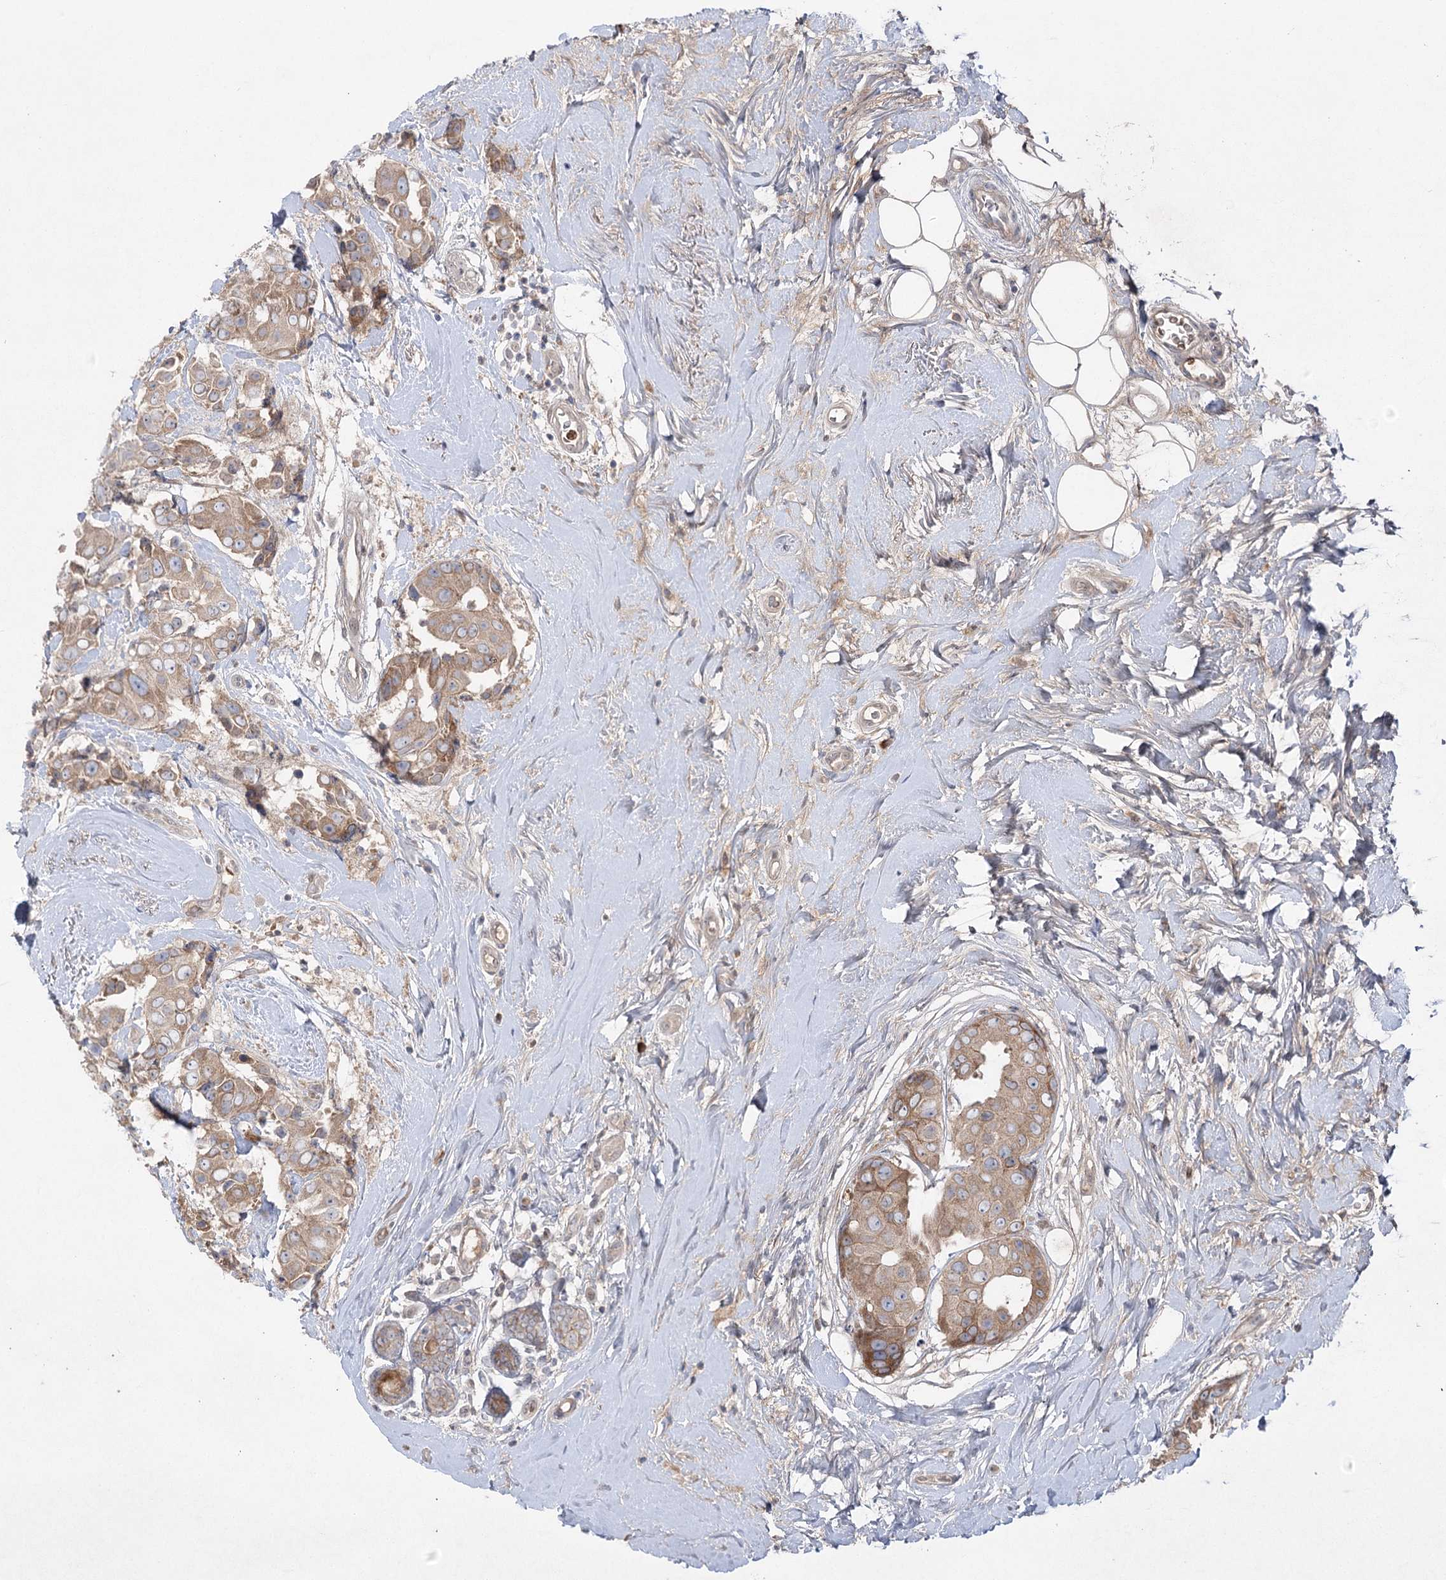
{"staining": {"intensity": "weak", "quantity": ">75%", "location": "cytoplasmic/membranous"}, "tissue": "breast cancer", "cell_type": "Tumor cells", "image_type": "cancer", "snomed": [{"axis": "morphology", "description": "Normal tissue, NOS"}, {"axis": "morphology", "description": "Duct carcinoma"}, {"axis": "topography", "description": "Breast"}], "caption": "IHC staining of breast cancer (invasive ductal carcinoma), which shows low levels of weak cytoplasmic/membranous staining in approximately >75% of tumor cells indicating weak cytoplasmic/membranous protein expression. The staining was performed using DAB (3,3'-diaminobenzidine) (brown) for protein detection and nuclei were counterstained in hematoxylin (blue).", "gene": "PLEKHA5", "patient": {"sex": "female", "age": 39}}